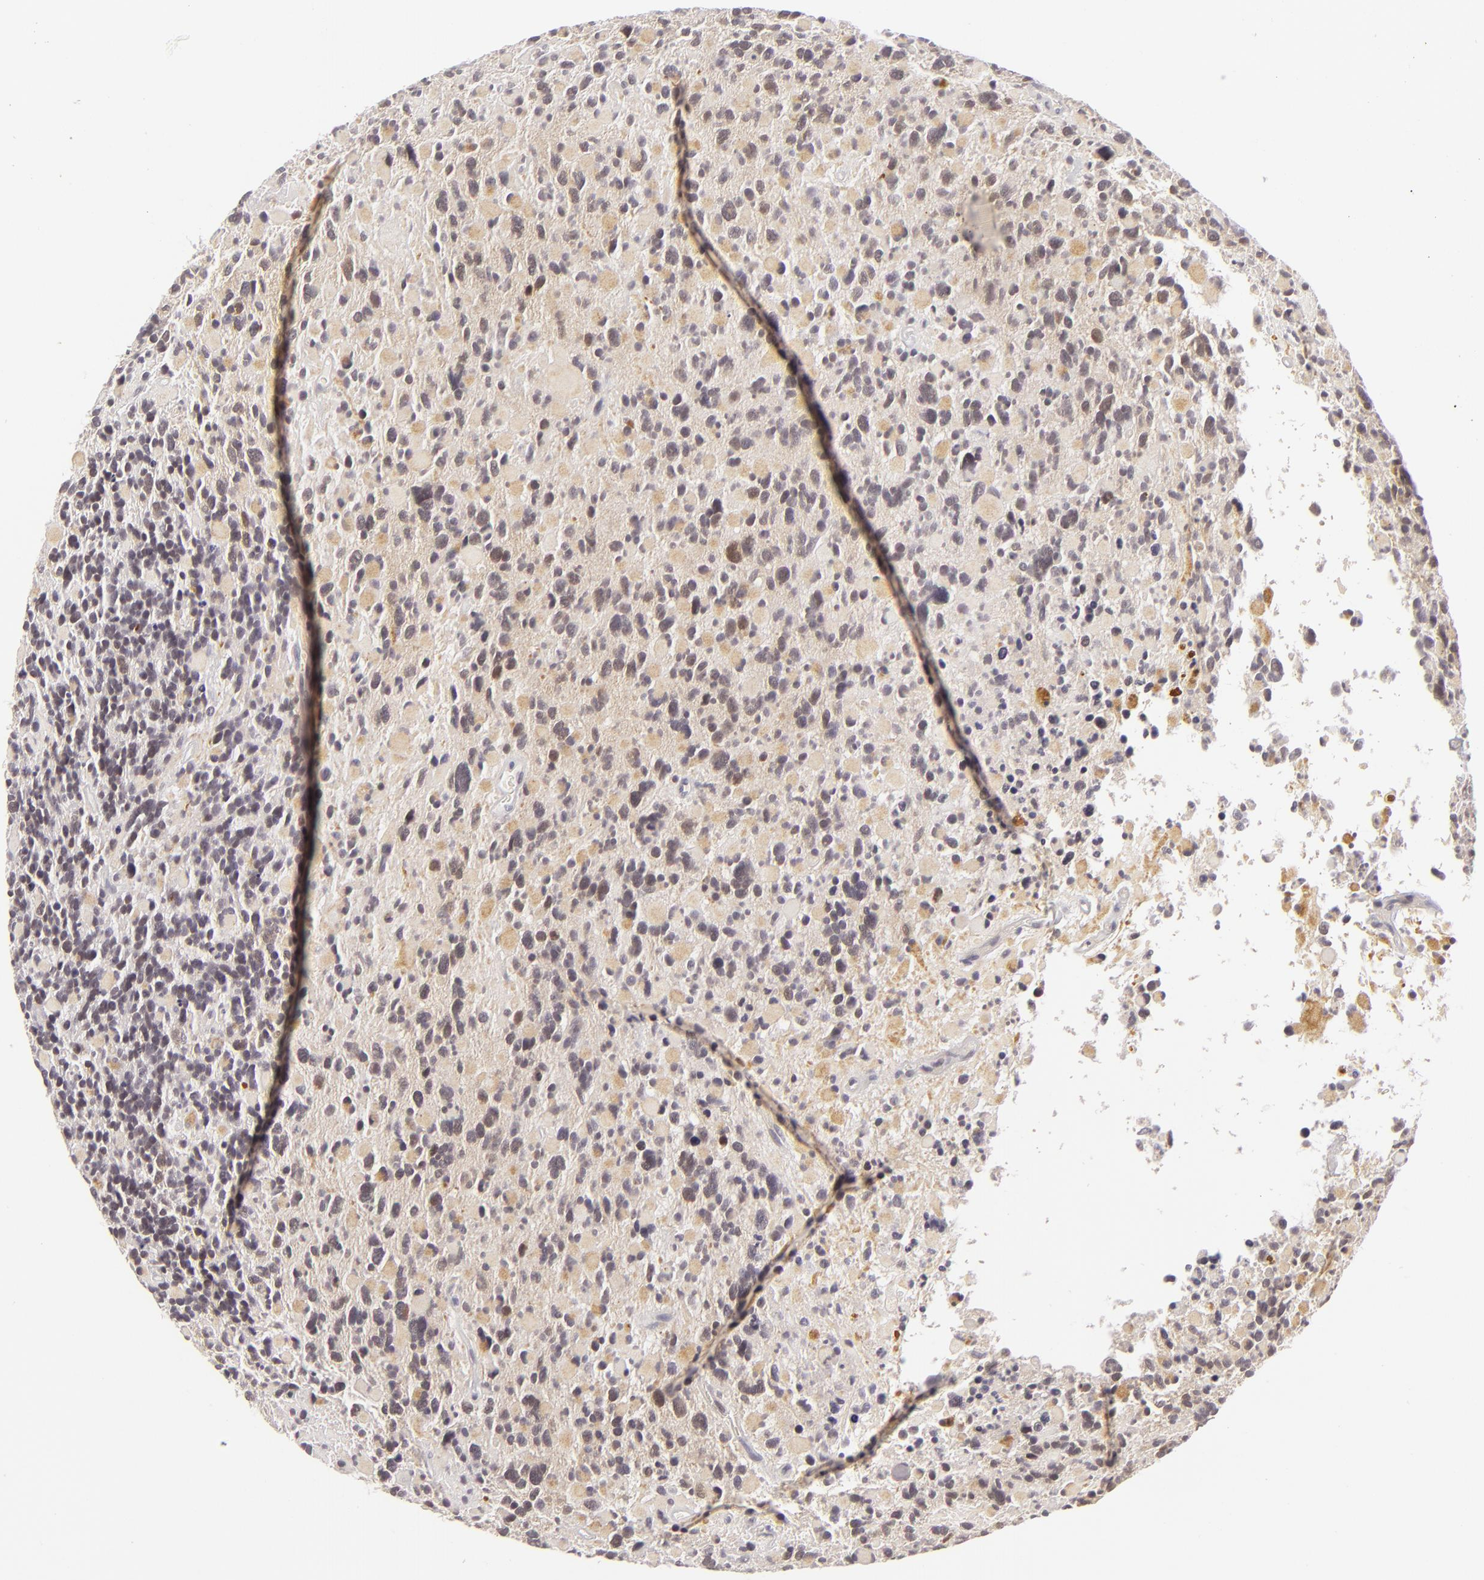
{"staining": {"intensity": "weak", "quantity": ">75%", "location": "cytoplasmic/membranous"}, "tissue": "glioma", "cell_type": "Tumor cells", "image_type": "cancer", "snomed": [{"axis": "morphology", "description": "Glioma, malignant, High grade"}, {"axis": "topography", "description": "Brain"}], "caption": "About >75% of tumor cells in human malignant glioma (high-grade) reveal weak cytoplasmic/membranous protein staining as visualized by brown immunohistochemical staining.", "gene": "DLG3", "patient": {"sex": "female", "age": 37}}